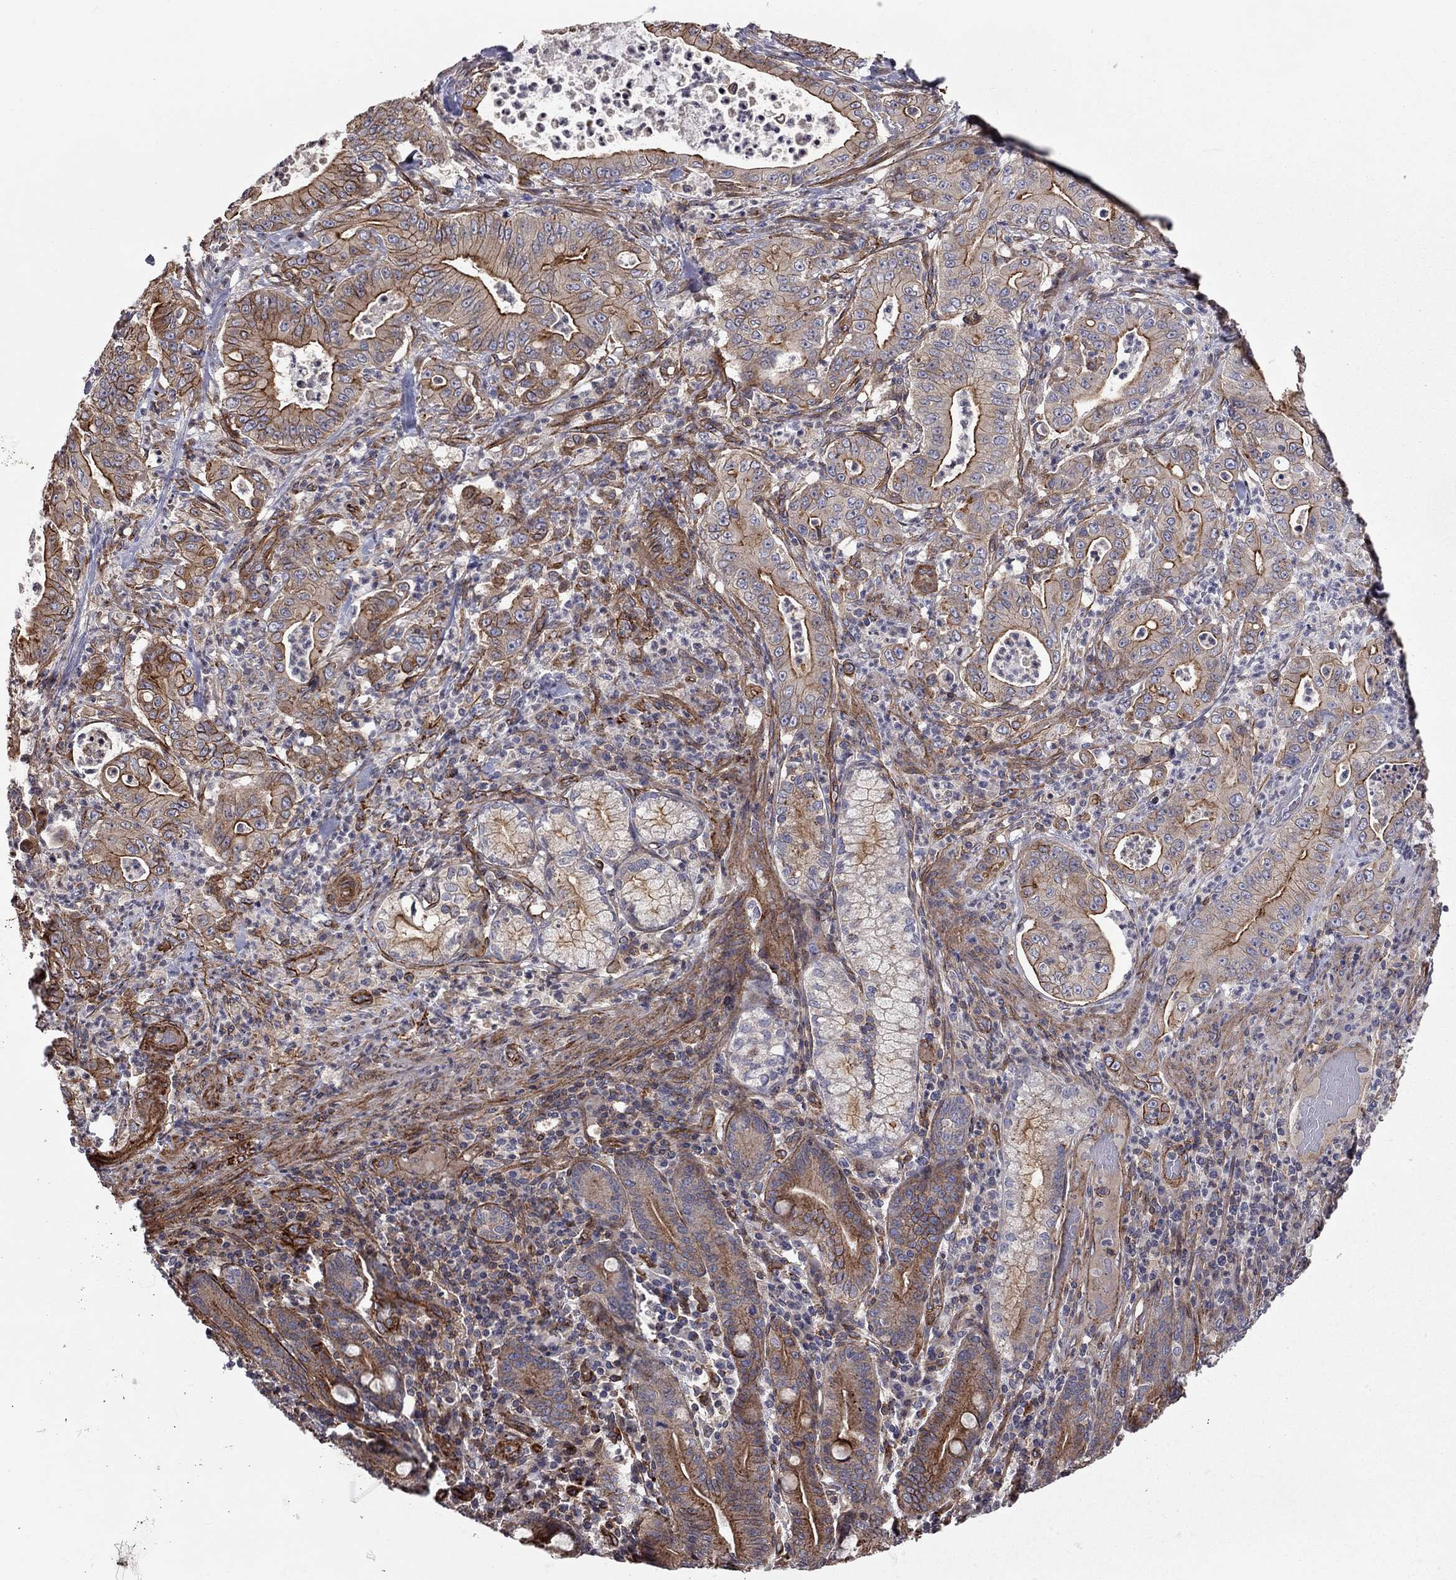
{"staining": {"intensity": "strong", "quantity": "<25%", "location": "cytoplasmic/membranous"}, "tissue": "pancreatic cancer", "cell_type": "Tumor cells", "image_type": "cancer", "snomed": [{"axis": "morphology", "description": "Adenocarcinoma, NOS"}, {"axis": "topography", "description": "Pancreas"}], "caption": "Brown immunohistochemical staining in pancreatic cancer displays strong cytoplasmic/membranous positivity in about <25% of tumor cells.", "gene": "RASEF", "patient": {"sex": "male", "age": 71}}